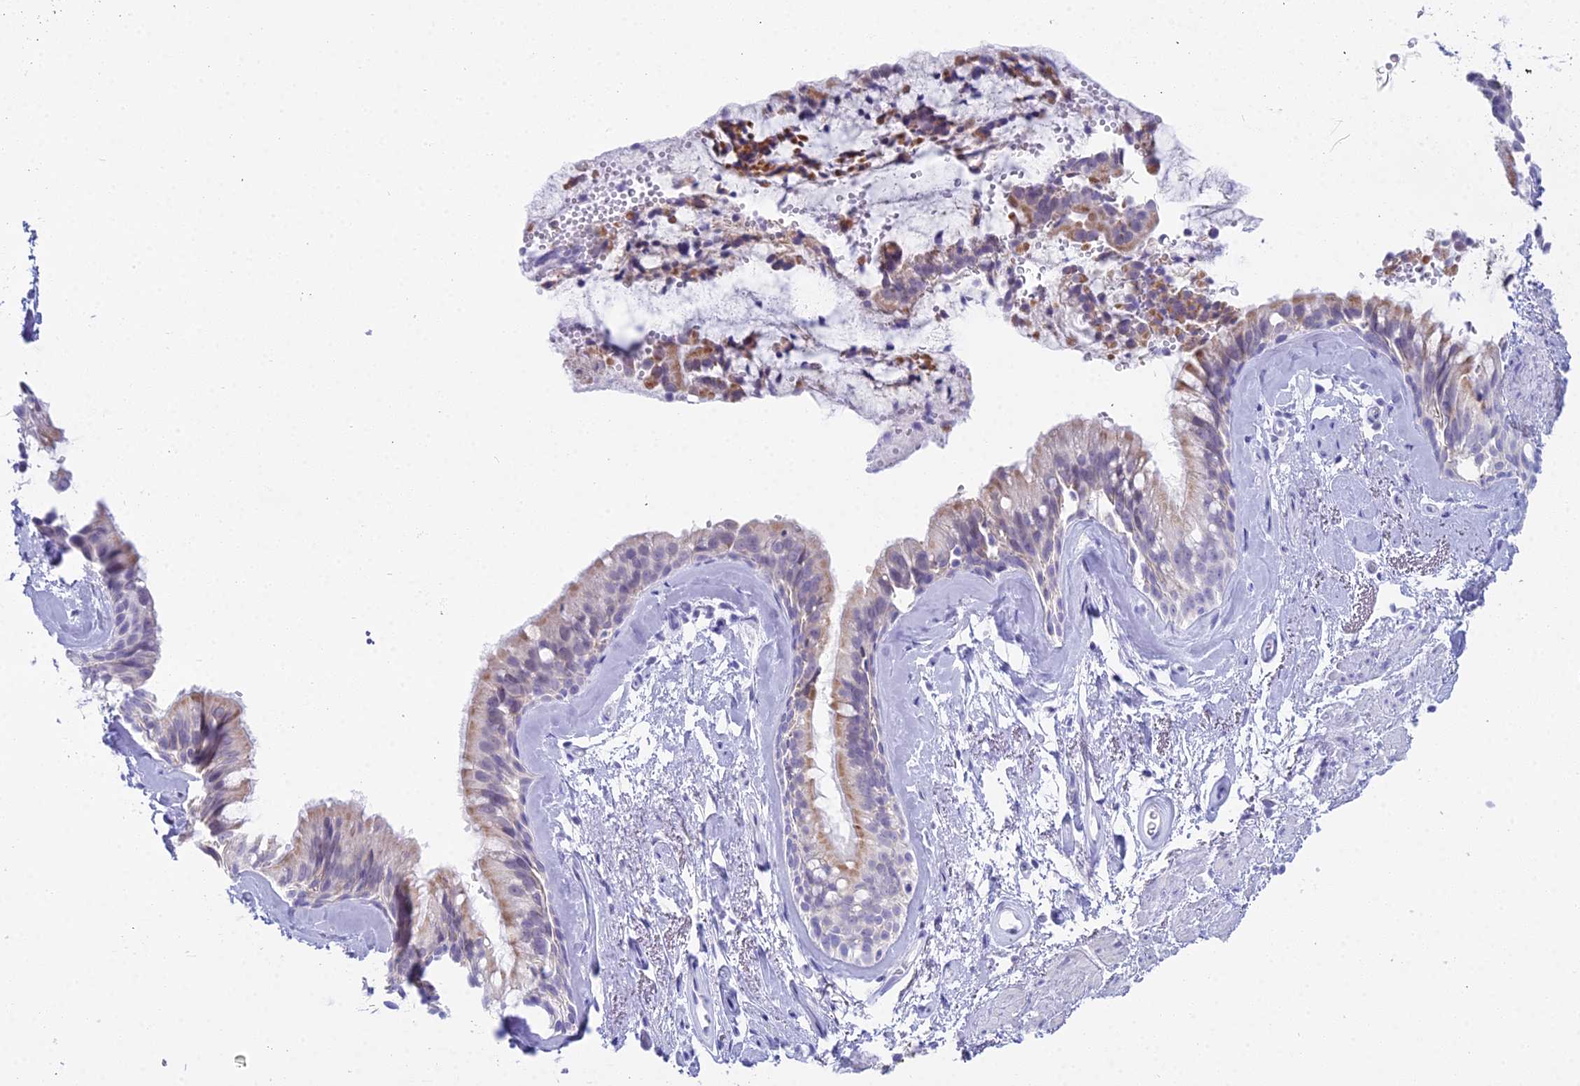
{"staining": {"intensity": "weak", "quantity": "25%-75%", "location": "cytoplasmic/membranous"}, "tissue": "bronchus", "cell_type": "Respiratory epithelial cells", "image_type": "normal", "snomed": [{"axis": "morphology", "description": "Normal tissue, NOS"}, {"axis": "topography", "description": "Cartilage tissue"}, {"axis": "topography", "description": "Bronchus"}], "caption": "Protein expression by immunohistochemistry (IHC) demonstrates weak cytoplasmic/membranous positivity in about 25%-75% of respiratory epithelial cells in unremarkable bronchus. (DAB IHC with brightfield microscopy, high magnification).", "gene": "CGB1", "patient": {"sex": "female", "age": 66}}